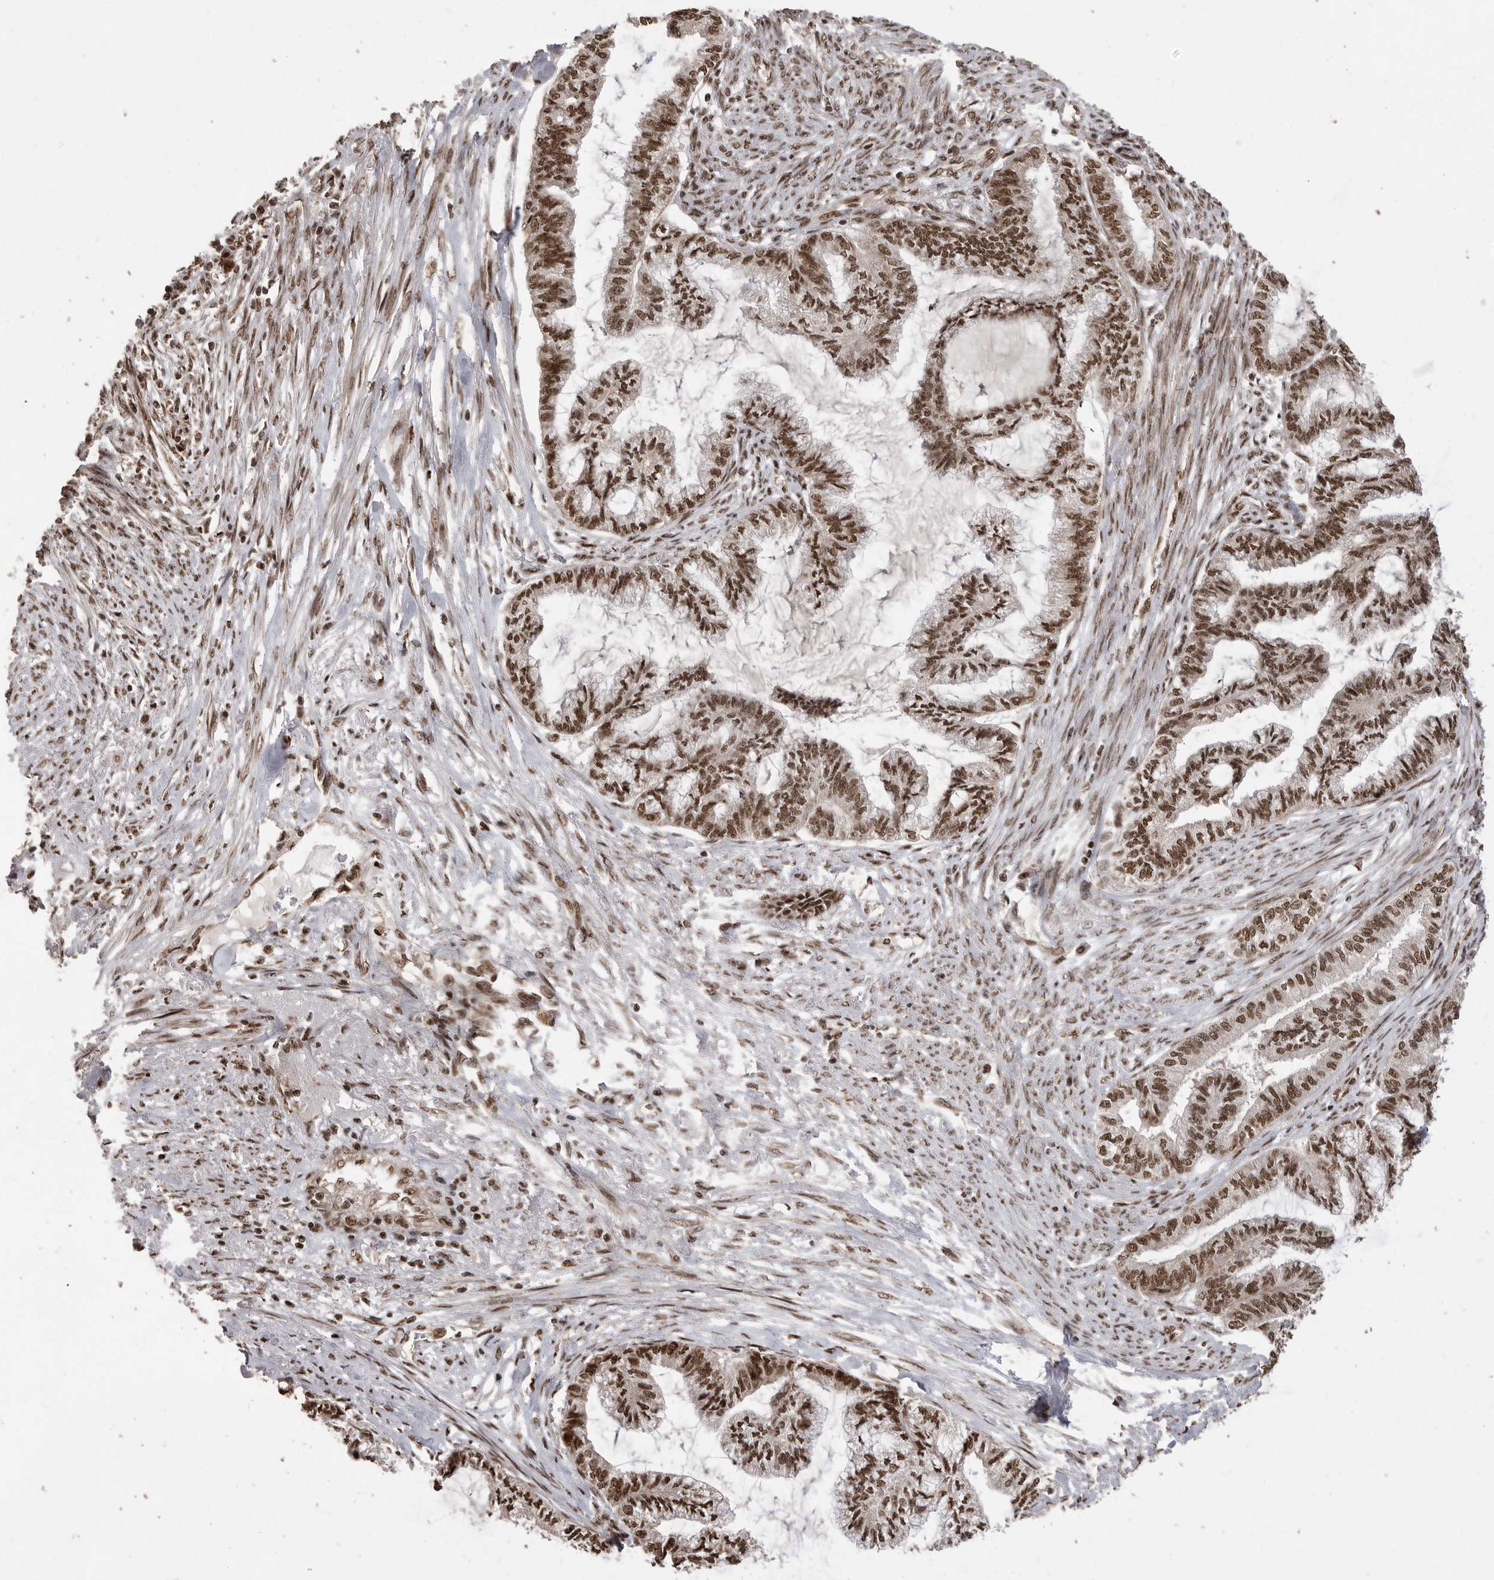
{"staining": {"intensity": "moderate", "quantity": ">75%", "location": "nuclear"}, "tissue": "endometrial cancer", "cell_type": "Tumor cells", "image_type": "cancer", "snomed": [{"axis": "morphology", "description": "Adenocarcinoma, NOS"}, {"axis": "topography", "description": "Endometrium"}], "caption": "IHC micrograph of neoplastic tissue: endometrial cancer stained using IHC demonstrates medium levels of moderate protein expression localized specifically in the nuclear of tumor cells, appearing as a nuclear brown color.", "gene": "PPP1R8", "patient": {"sex": "female", "age": 86}}